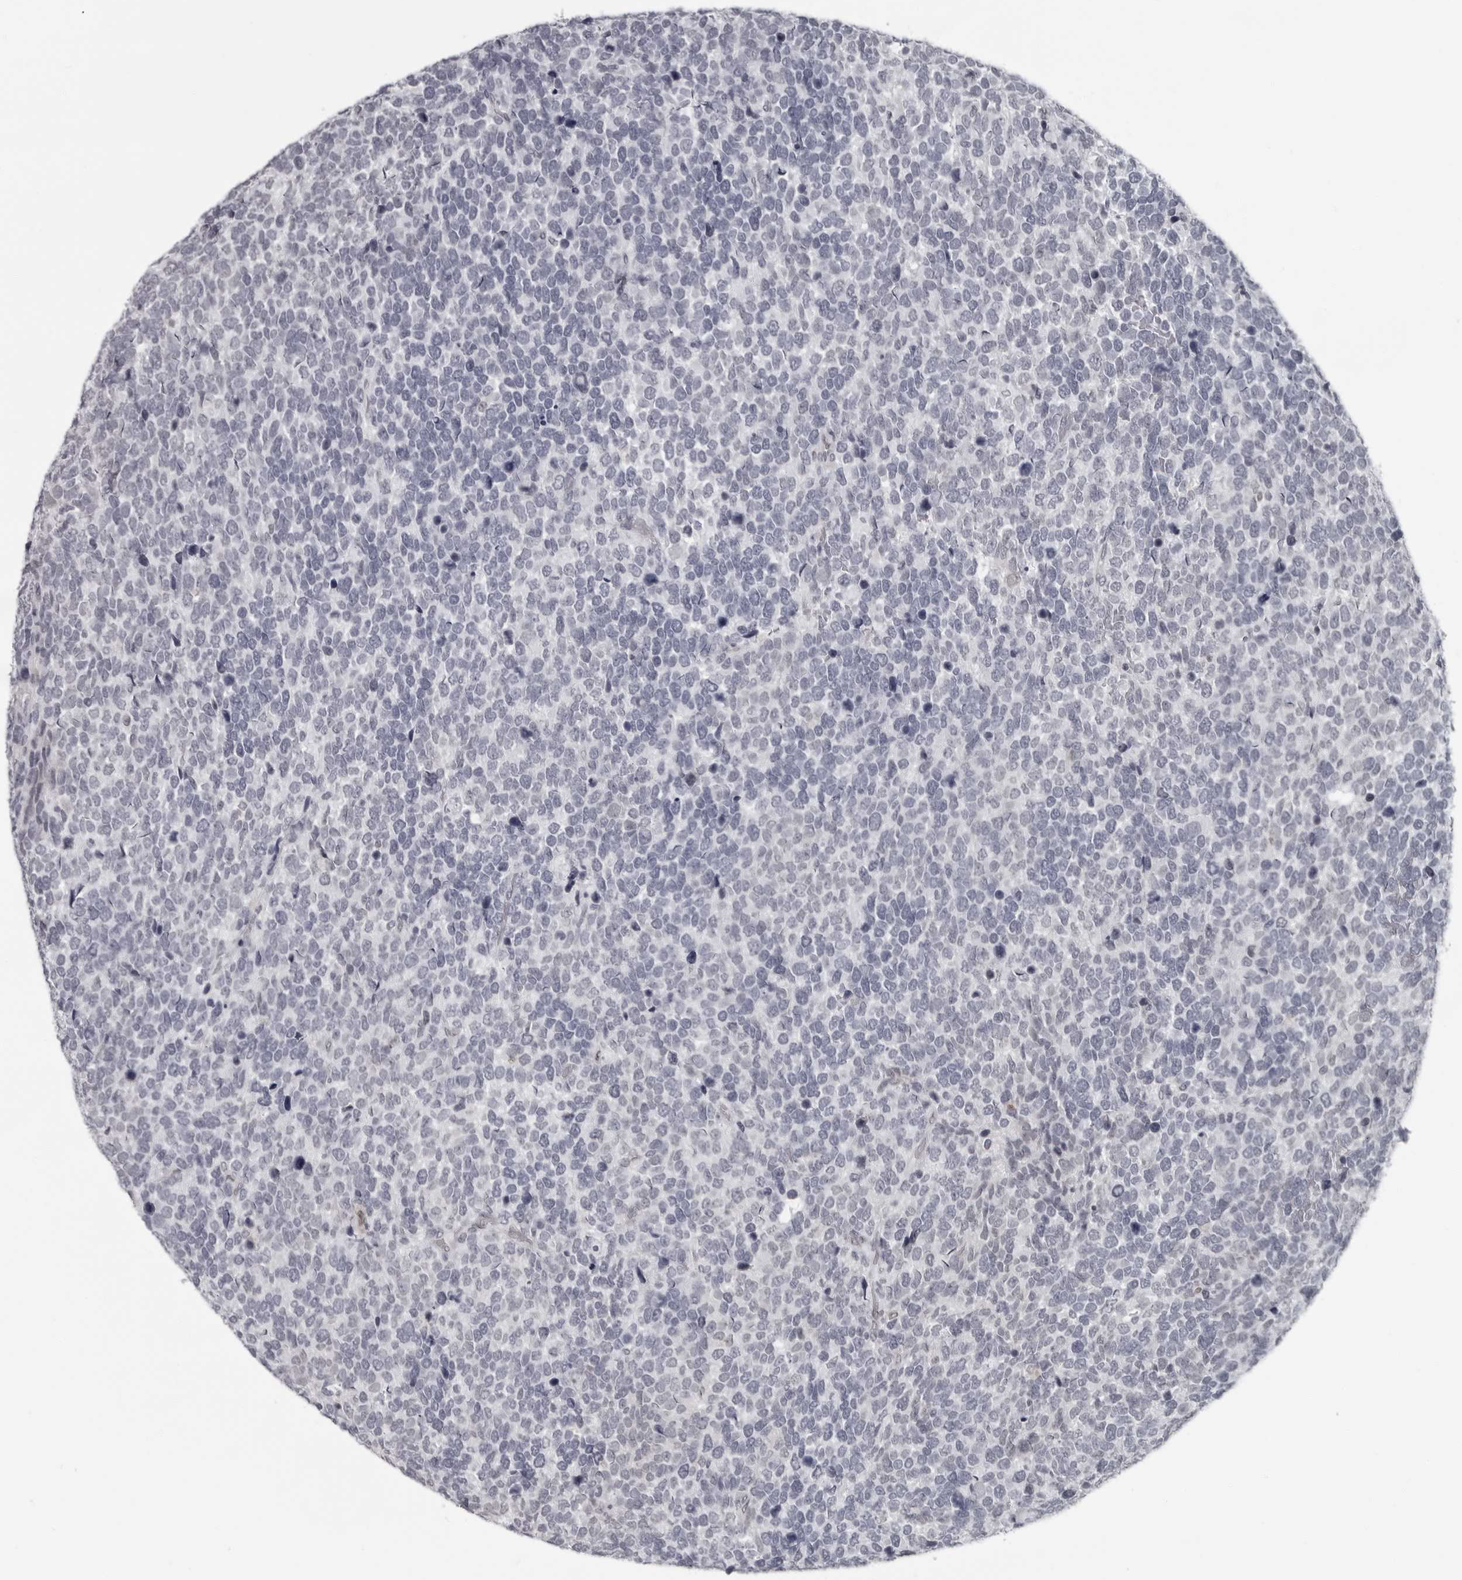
{"staining": {"intensity": "negative", "quantity": "none", "location": "none"}, "tissue": "urothelial cancer", "cell_type": "Tumor cells", "image_type": "cancer", "snomed": [{"axis": "morphology", "description": "Urothelial carcinoma, High grade"}, {"axis": "topography", "description": "Urinary bladder"}], "caption": "IHC image of neoplastic tissue: high-grade urothelial carcinoma stained with DAB (3,3'-diaminobenzidine) exhibits no significant protein expression in tumor cells.", "gene": "LZIC", "patient": {"sex": "female", "age": 82}}